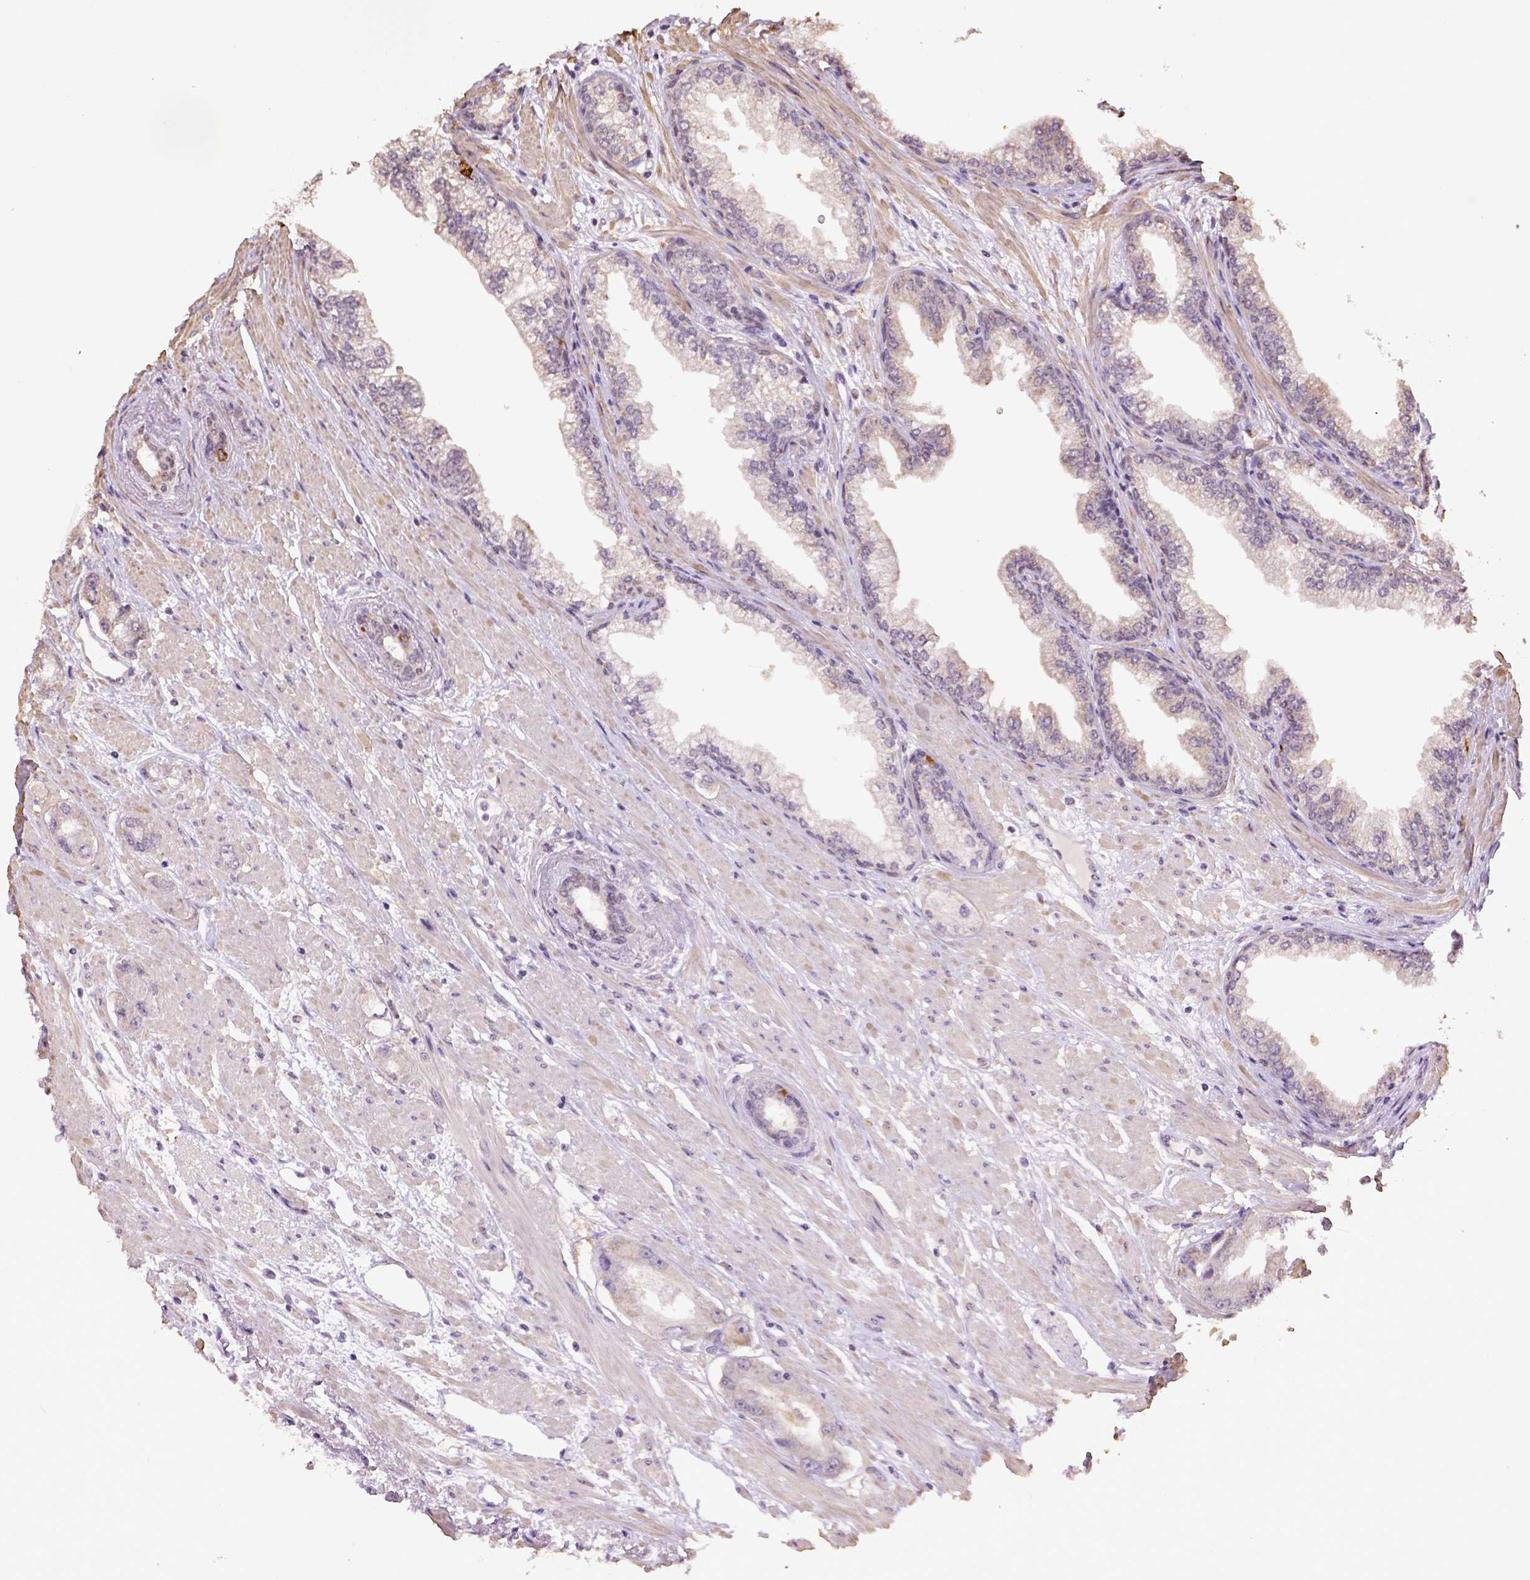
{"staining": {"intensity": "weak", "quantity": "<25%", "location": "cytoplasmic/membranous"}, "tissue": "prostate cancer", "cell_type": "Tumor cells", "image_type": "cancer", "snomed": [{"axis": "morphology", "description": "Adenocarcinoma, Low grade"}, {"axis": "topography", "description": "Prostate"}], "caption": "This is a histopathology image of IHC staining of prostate cancer, which shows no positivity in tumor cells.", "gene": "WDR17", "patient": {"sex": "male", "age": 60}}